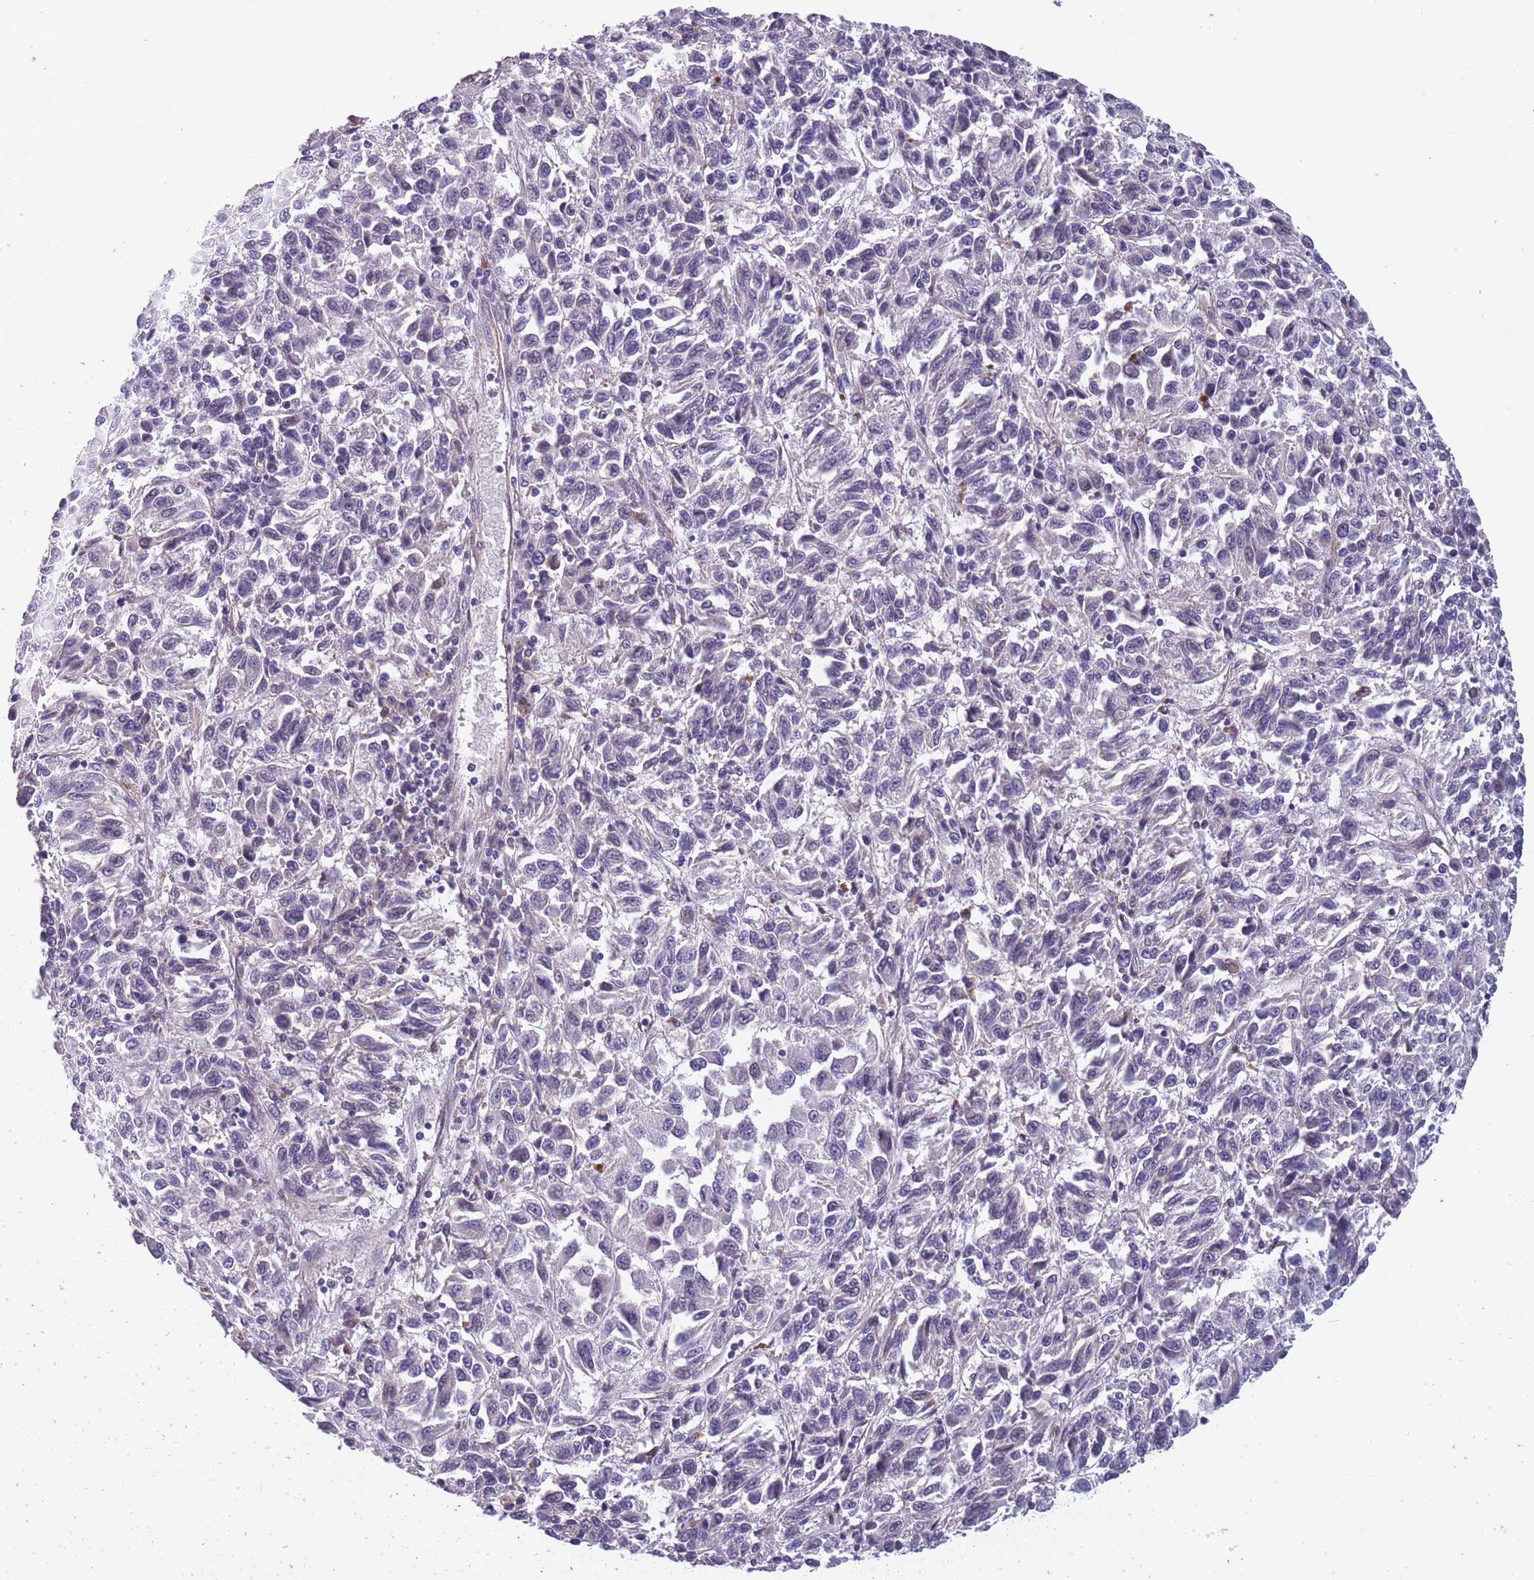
{"staining": {"intensity": "negative", "quantity": "none", "location": "none"}, "tissue": "melanoma", "cell_type": "Tumor cells", "image_type": "cancer", "snomed": [{"axis": "morphology", "description": "Malignant melanoma, Metastatic site"}, {"axis": "topography", "description": "Lung"}], "caption": "Tumor cells are negative for brown protein staining in malignant melanoma (metastatic site).", "gene": "FAM83F", "patient": {"sex": "male", "age": 64}}